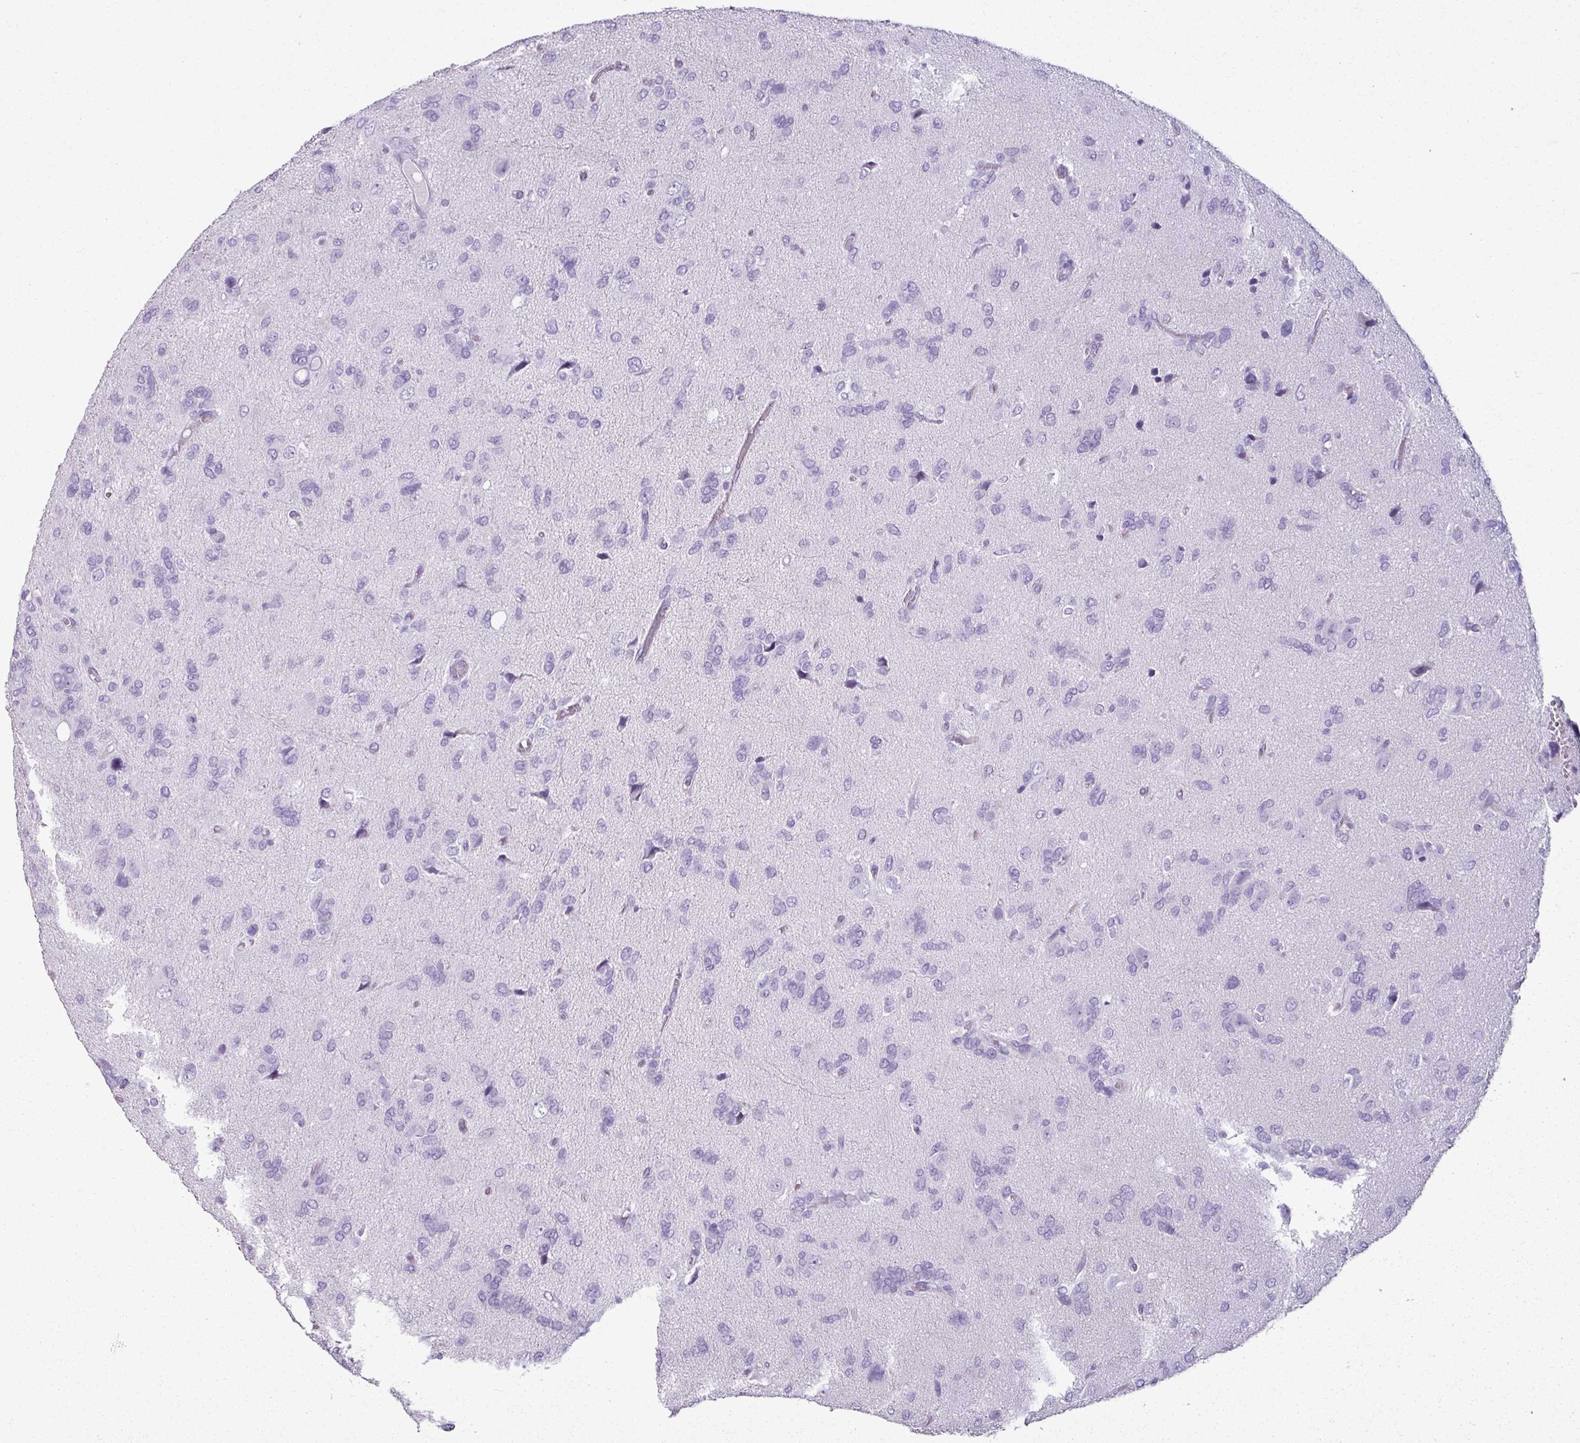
{"staining": {"intensity": "negative", "quantity": "none", "location": "none"}, "tissue": "glioma", "cell_type": "Tumor cells", "image_type": "cancer", "snomed": [{"axis": "morphology", "description": "Glioma, malignant, High grade"}, {"axis": "topography", "description": "Brain"}], "caption": "DAB immunohistochemical staining of human high-grade glioma (malignant) reveals no significant expression in tumor cells.", "gene": "SCT", "patient": {"sex": "female", "age": 59}}